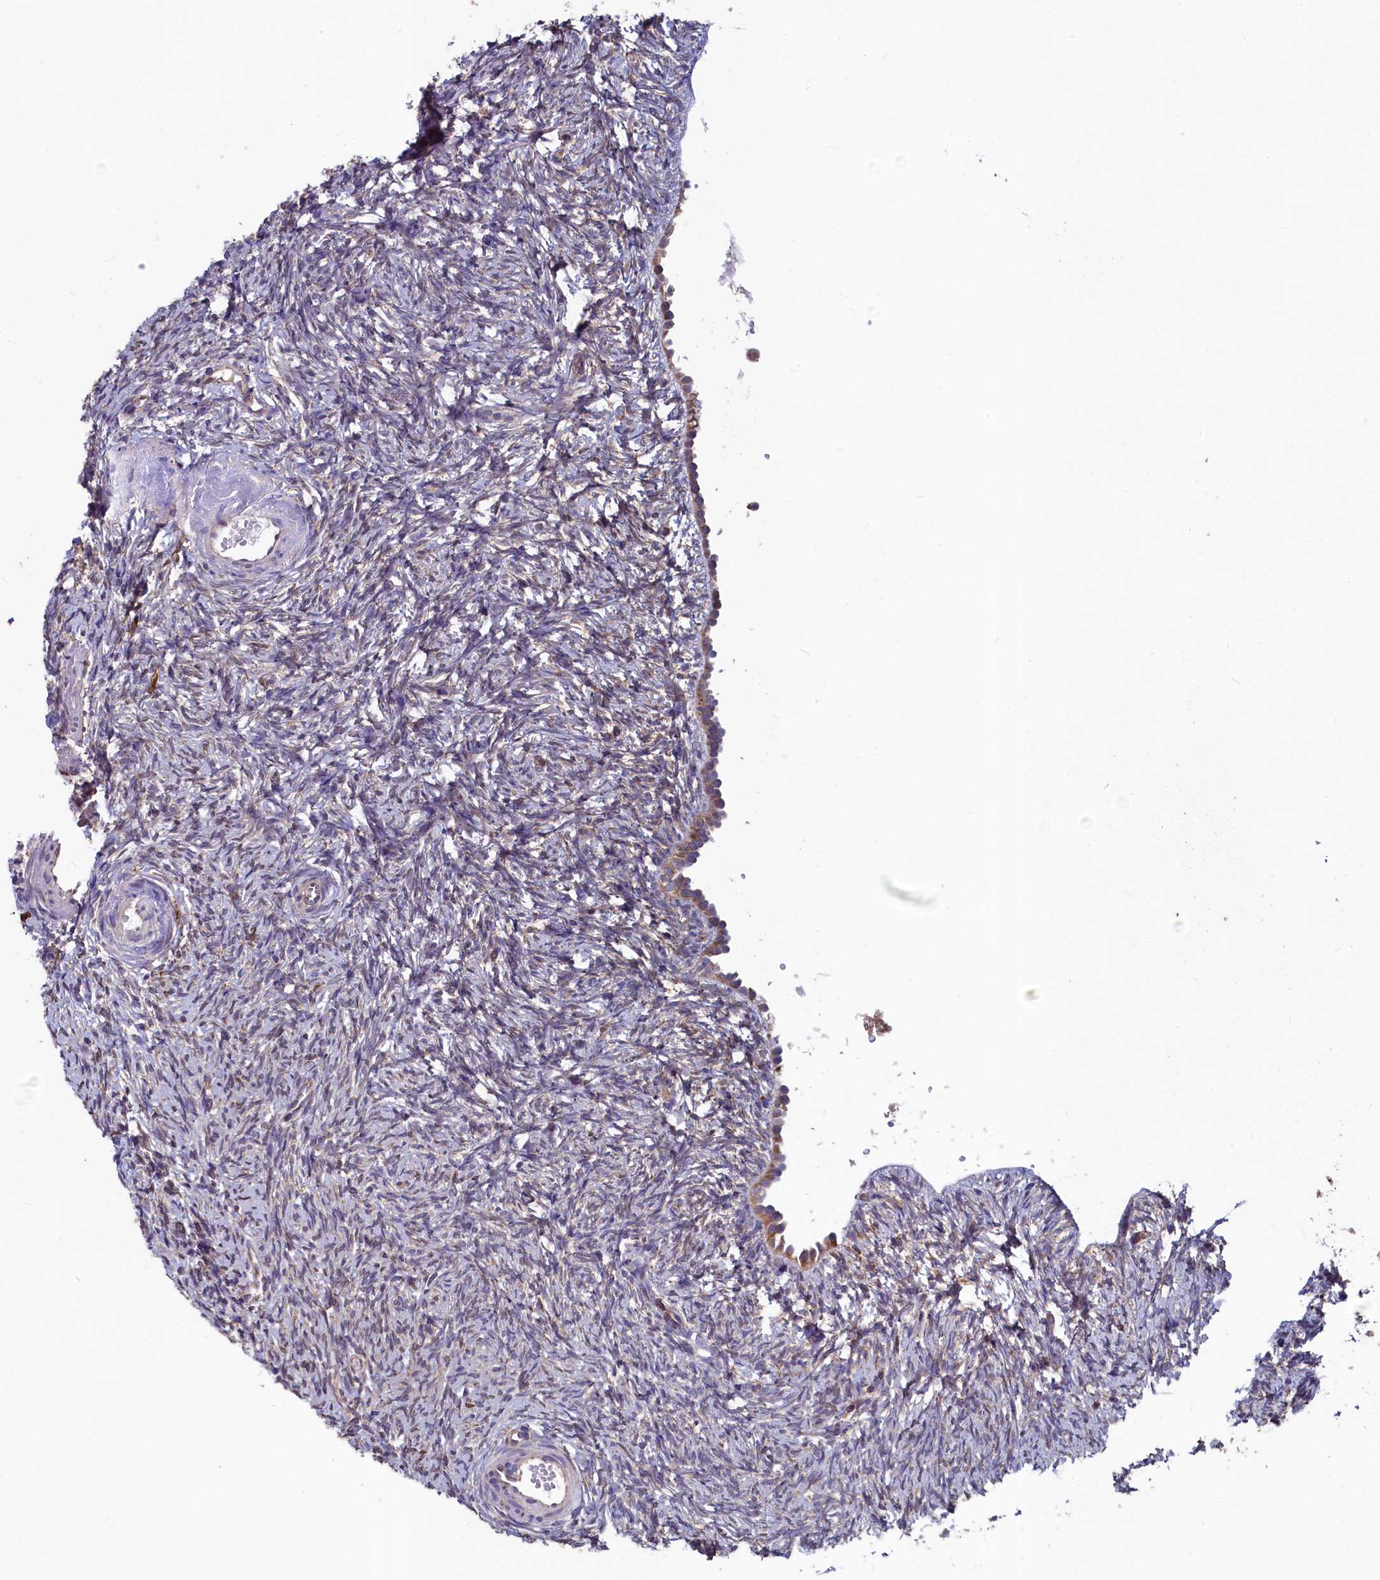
{"staining": {"intensity": "strong", "quantity": "<25%", "location": "cytoplasmic/membranous"}, "tissue": "ovary", "cell_type": "Ovarian stroma cells", "image_type": "normal", "snomed": [{"axis": "morphology", "description": "Normal tissue, NOS"}, {"axis": "topography", "description": "Ovary"}], "caption": "A brown stain shows strong cytoplasmic/membranous expression of a protein in ovarian stroma cells of normal human ovary.", "gene": "SPATA2L", "patient": {"sex": "female", "age": 51}}